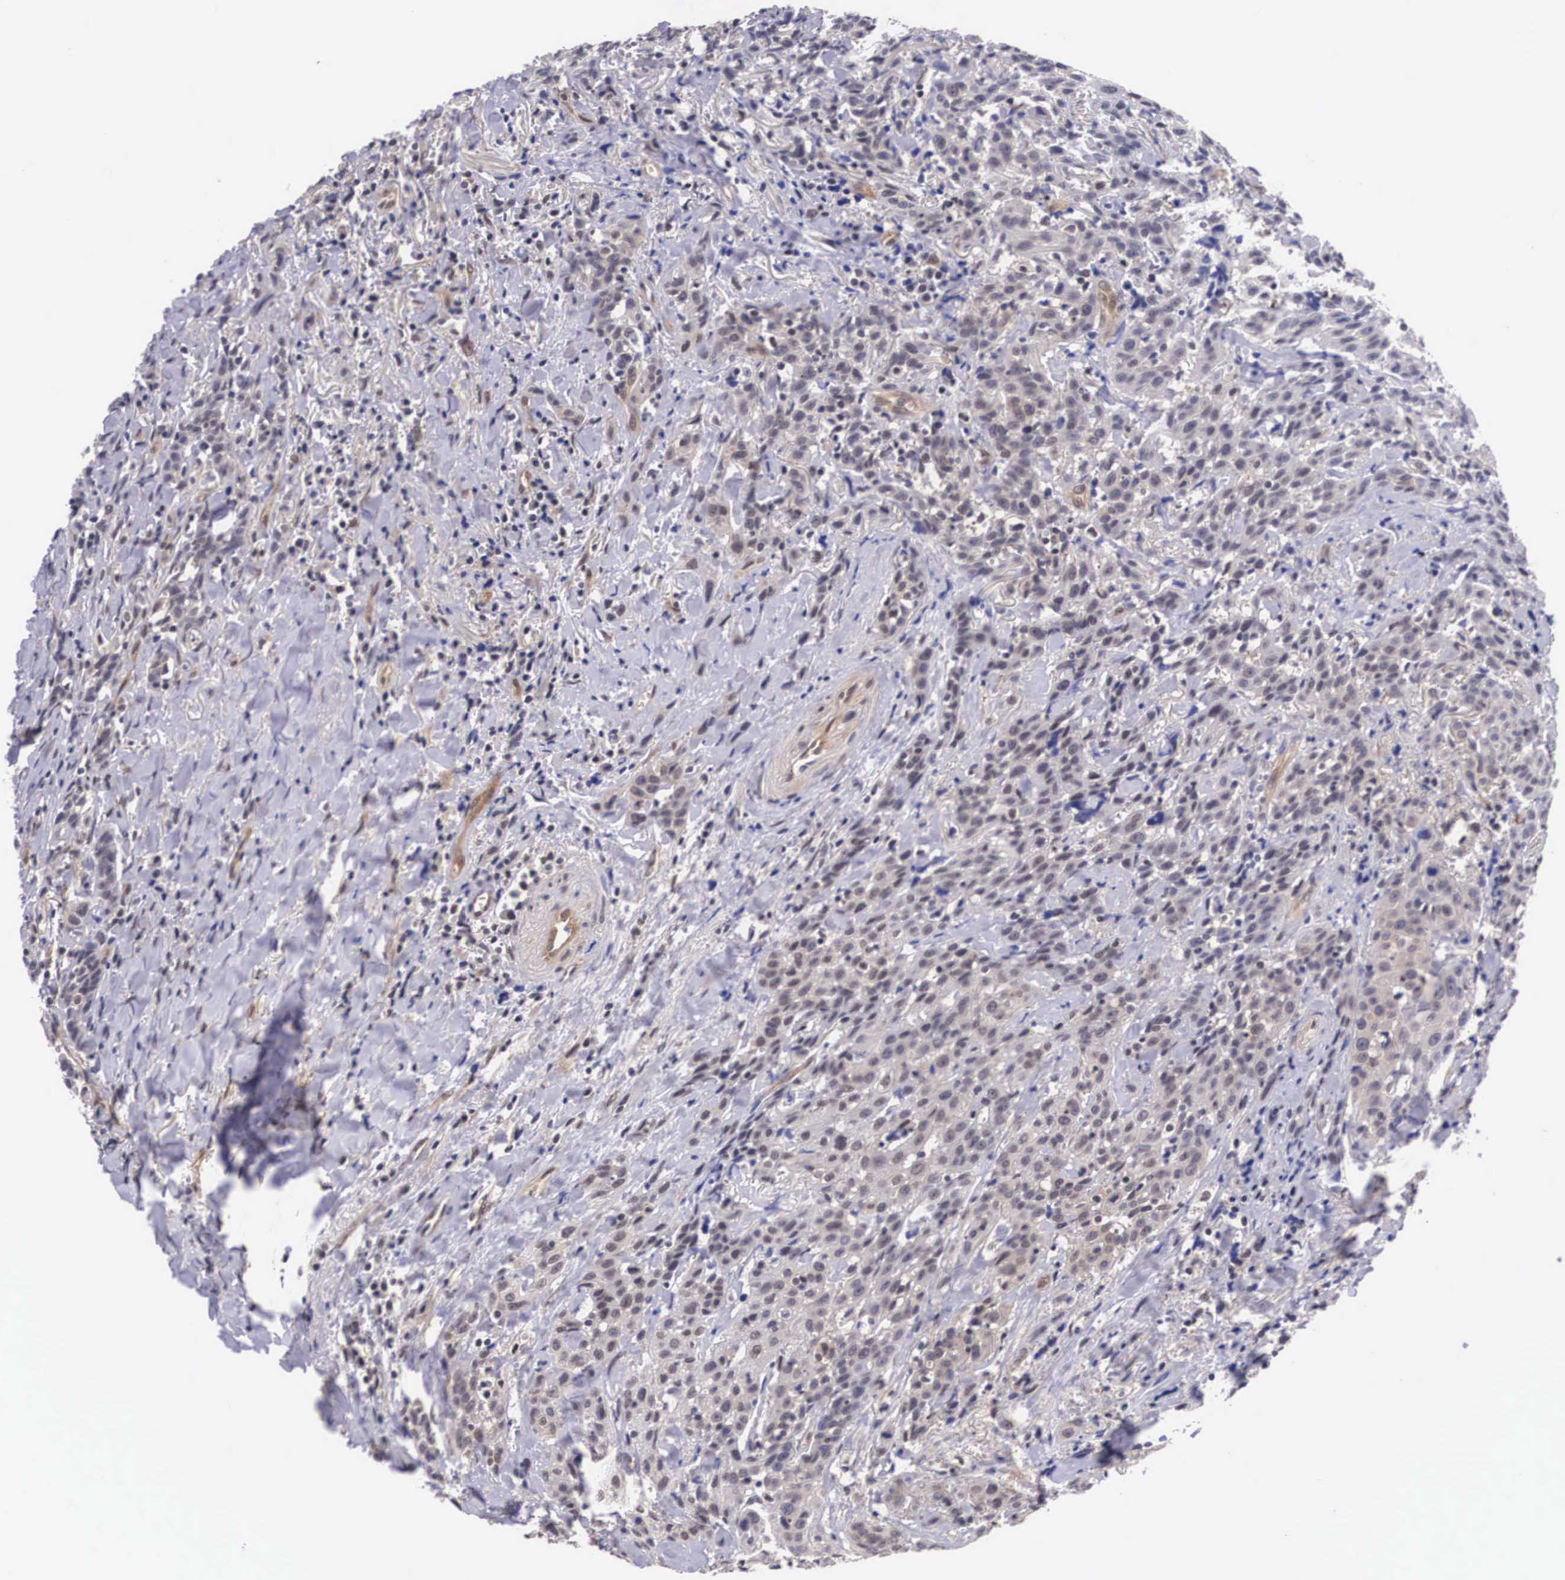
{"staining": {"intensity": "weak", "quantity": "25%-75%", "location": "cytoplasmic/membranous"}, "tissue": "head and neck cancer", "cell_type": "Tumor cells", "image_type": "cancer", "snomed": [{"axis": "morphology", "description": "Squamous cell carcinoma, NOS"}, {"axis": "topography", "description": "Oral tissue"}, {"axis": "topography", "description": "Head-Neck"}], "caption": "Head and neck squamous cell carcinoma was stained to show a protein in brown. There is low levels of weak cytoplasmic/membranous staining in approximately 25%-75% of tumor cells.", "gene": "OTX2", "patient": {"sex": "female", "age": 82}}